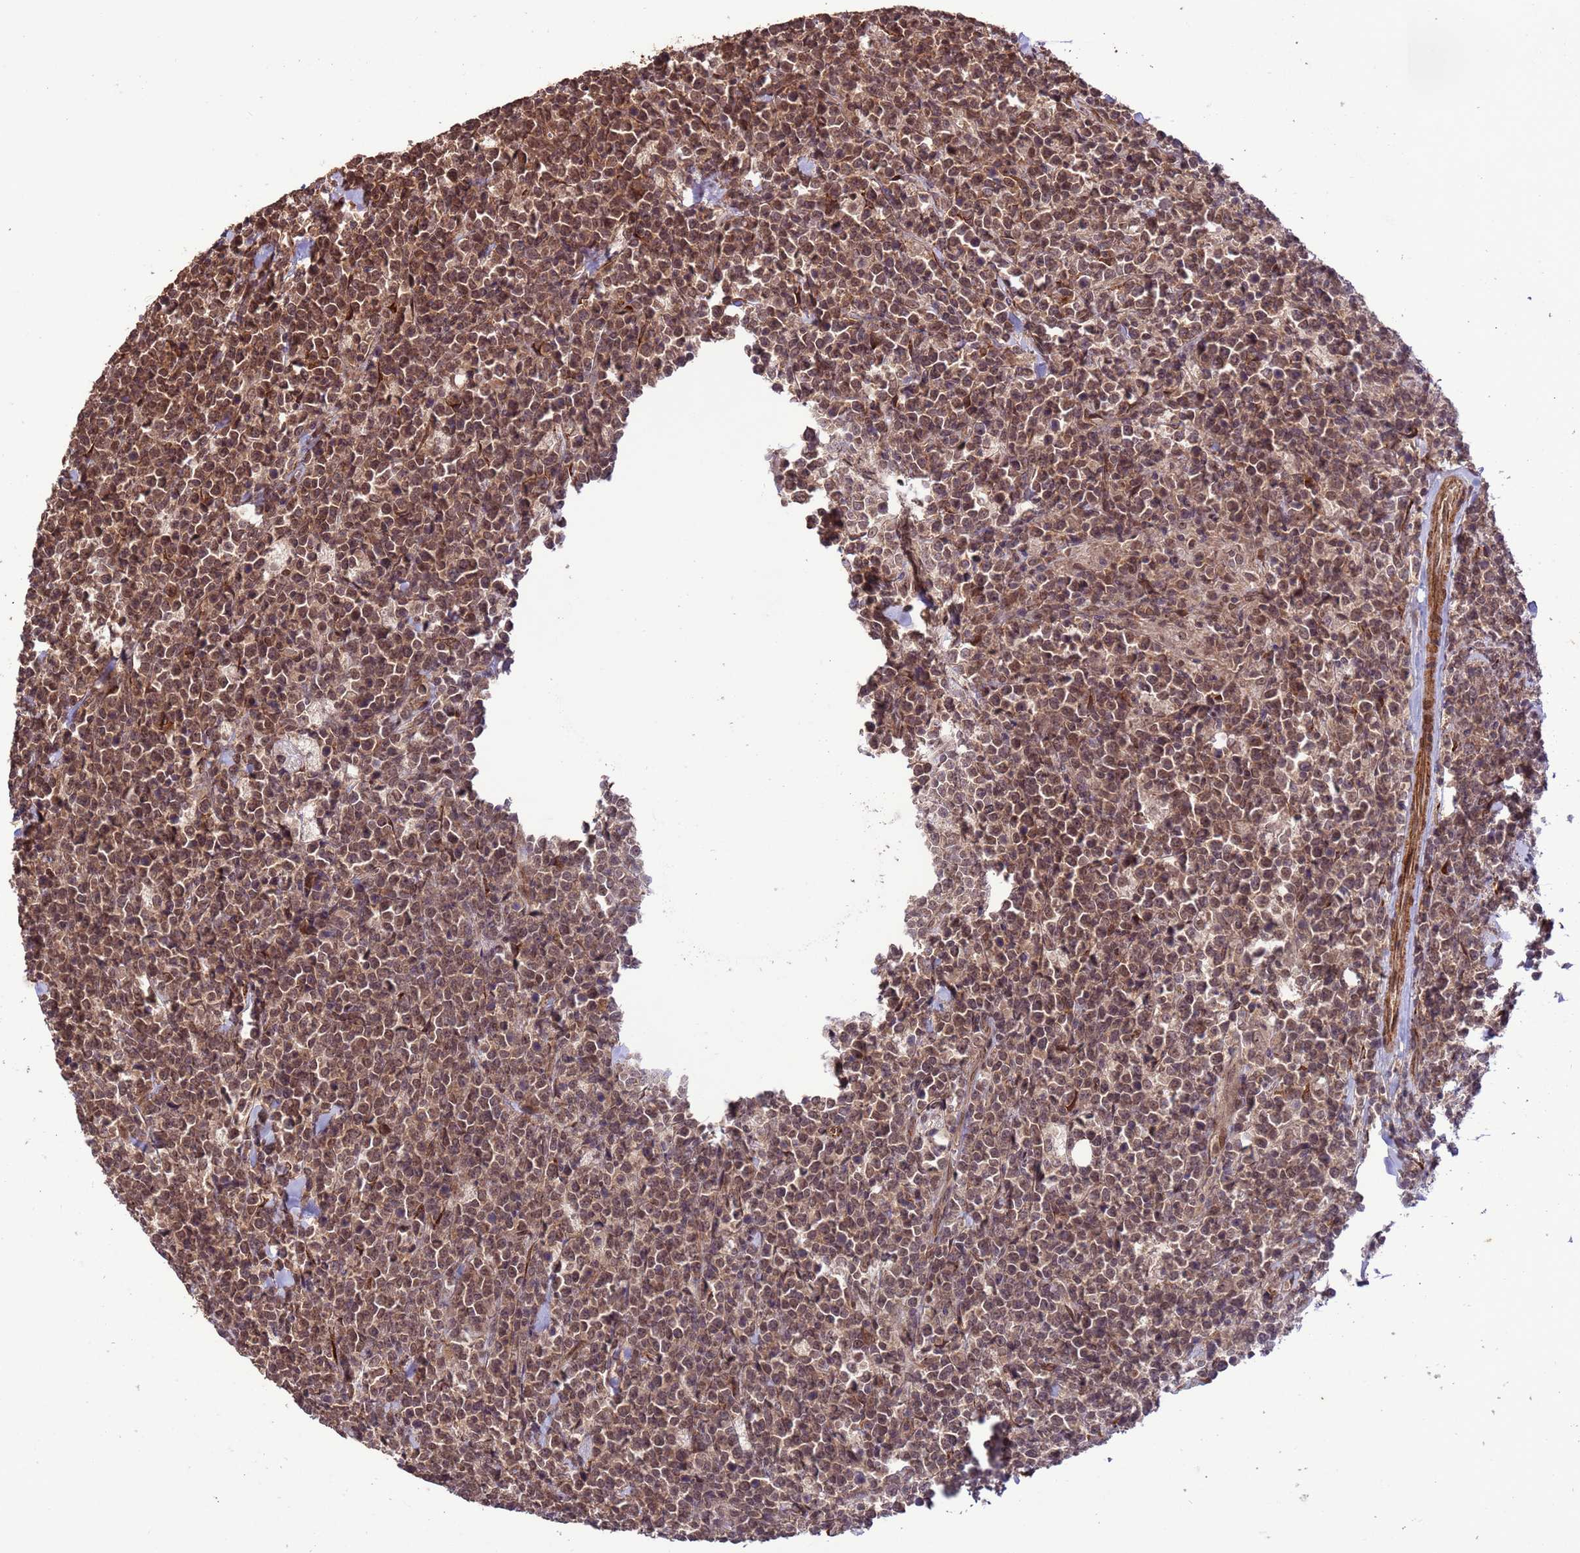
{"staining": {"intensity": "moderate", "quantity": ">75%", "location": "cytoplasmic/membranous,nuclear"}, "tissue": "lymphoma", "cell_type": "Tumor cells", "image_type": "cancer", "snomed": [{"axis": "morphology", "description": "Malignant lymphoma, non-Hodgkin's type, High grade"}, {"axis": "topography", "description": "Small intestine"}], "caption": "There is medium levels of moderate cytoplasmic/membranous and nuclear expression in tumor cells of lymphoma, as demonstrated by immunohistochemical staining (brown color).", "gene": "VSTM4", "patient": {"sex": "male", "age": 8}}